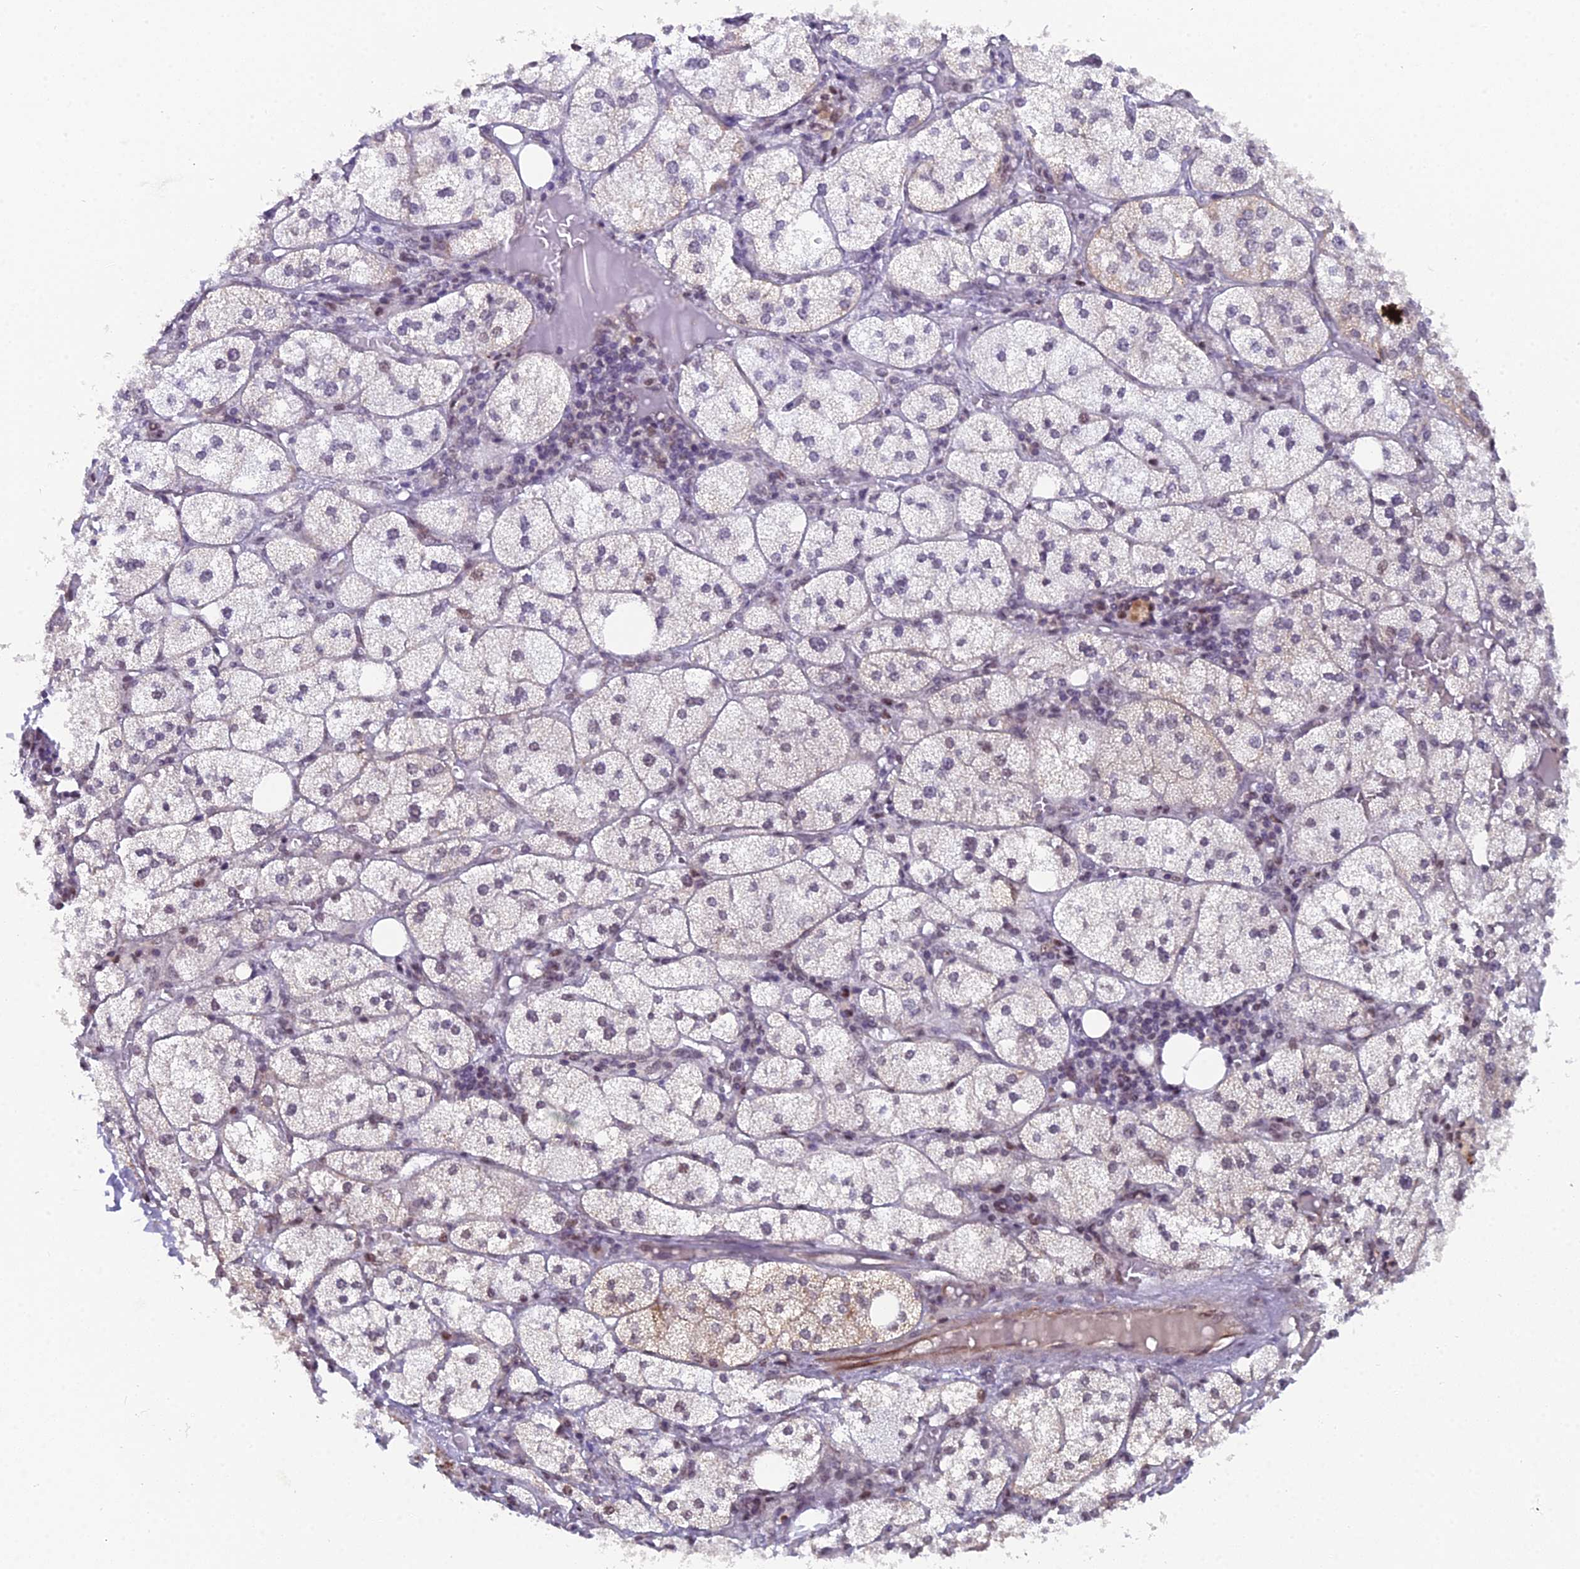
{"staining": {"intensity": "strong", "quantity": "<25%", "location": "nuclear"}, "tissue": "adrenal gland", "cell_type": "Glandular cells", "image_type": "normal", "snomed": [{"axis": "morphology", "description": "Normal tissue, NOS"}, {"axis": "topography", "description": "Adrenal gland"}], "caption": "Brown immunohistochemical staining in benign human adrenal gland reveals strong nuclear positivity in approximately <25% of glandular cells. (IHC, brightfield microscopy, high magnification).", "gene": "XKR9", "patient": {"sex": "female", "age": 61}}